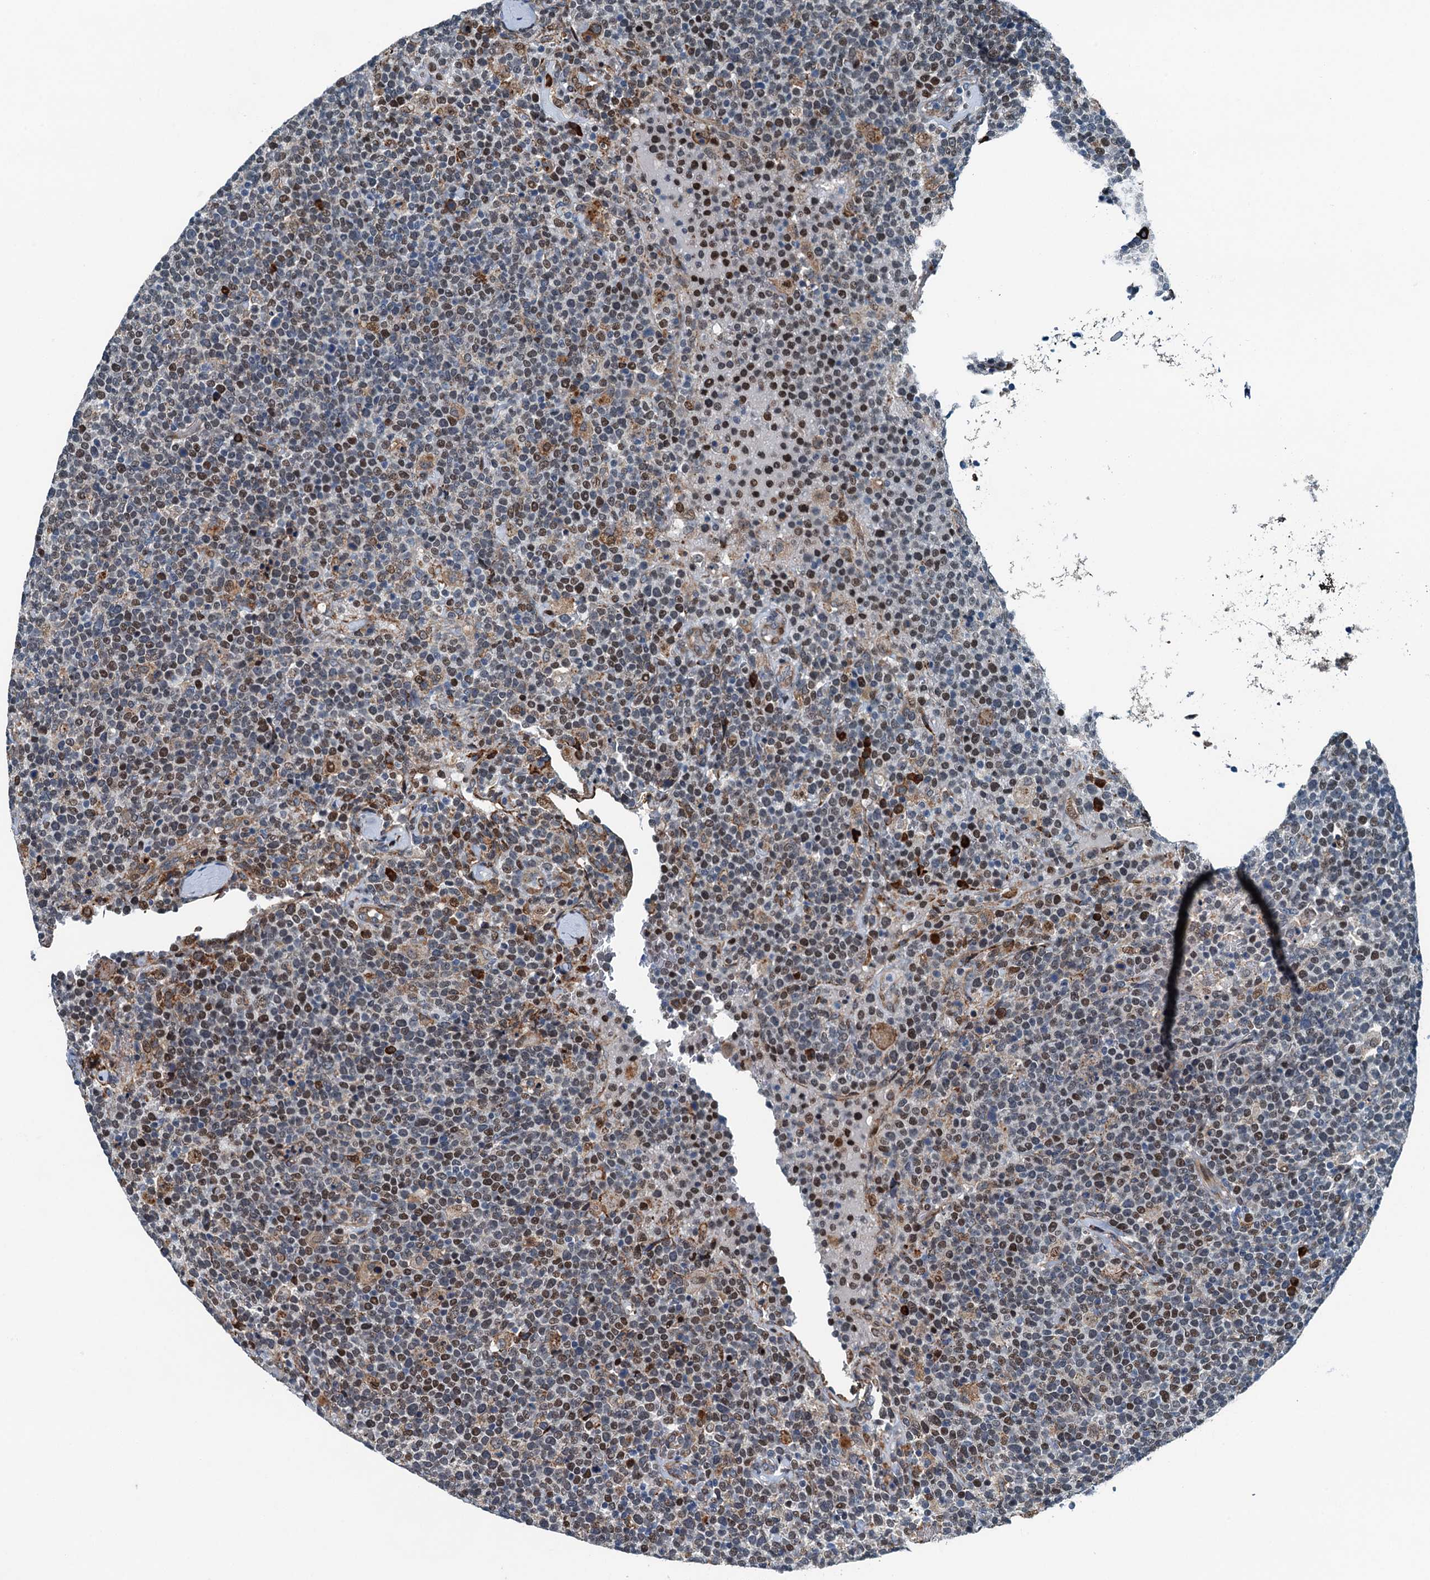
{"staining": {"intensity": "moderate", "quantity": "25%-75%", "location": "nuclear"}, "tissue": "lymphoma", "cell_type": "Tumor cells", "image_type": "cancer", "snomed": [{"axis": "morphology", "description": "Malignant lymphoma, non-Hodgkin's type, High grade"}, {"axis": "topography", "description": "Lymph node"}], "caption": "Brown immunohistochemical staining in human high-grade malignant lymphoma, non-Hodgkin's type demonstrates moderate nuclear positivity in approximately 25%-75% of tumor cells. (DAB IHC, brown staining for protein, blue staining for nuclei).", "gene": "TAMALIN", "patient": {"sex": "male", "age": 61}}